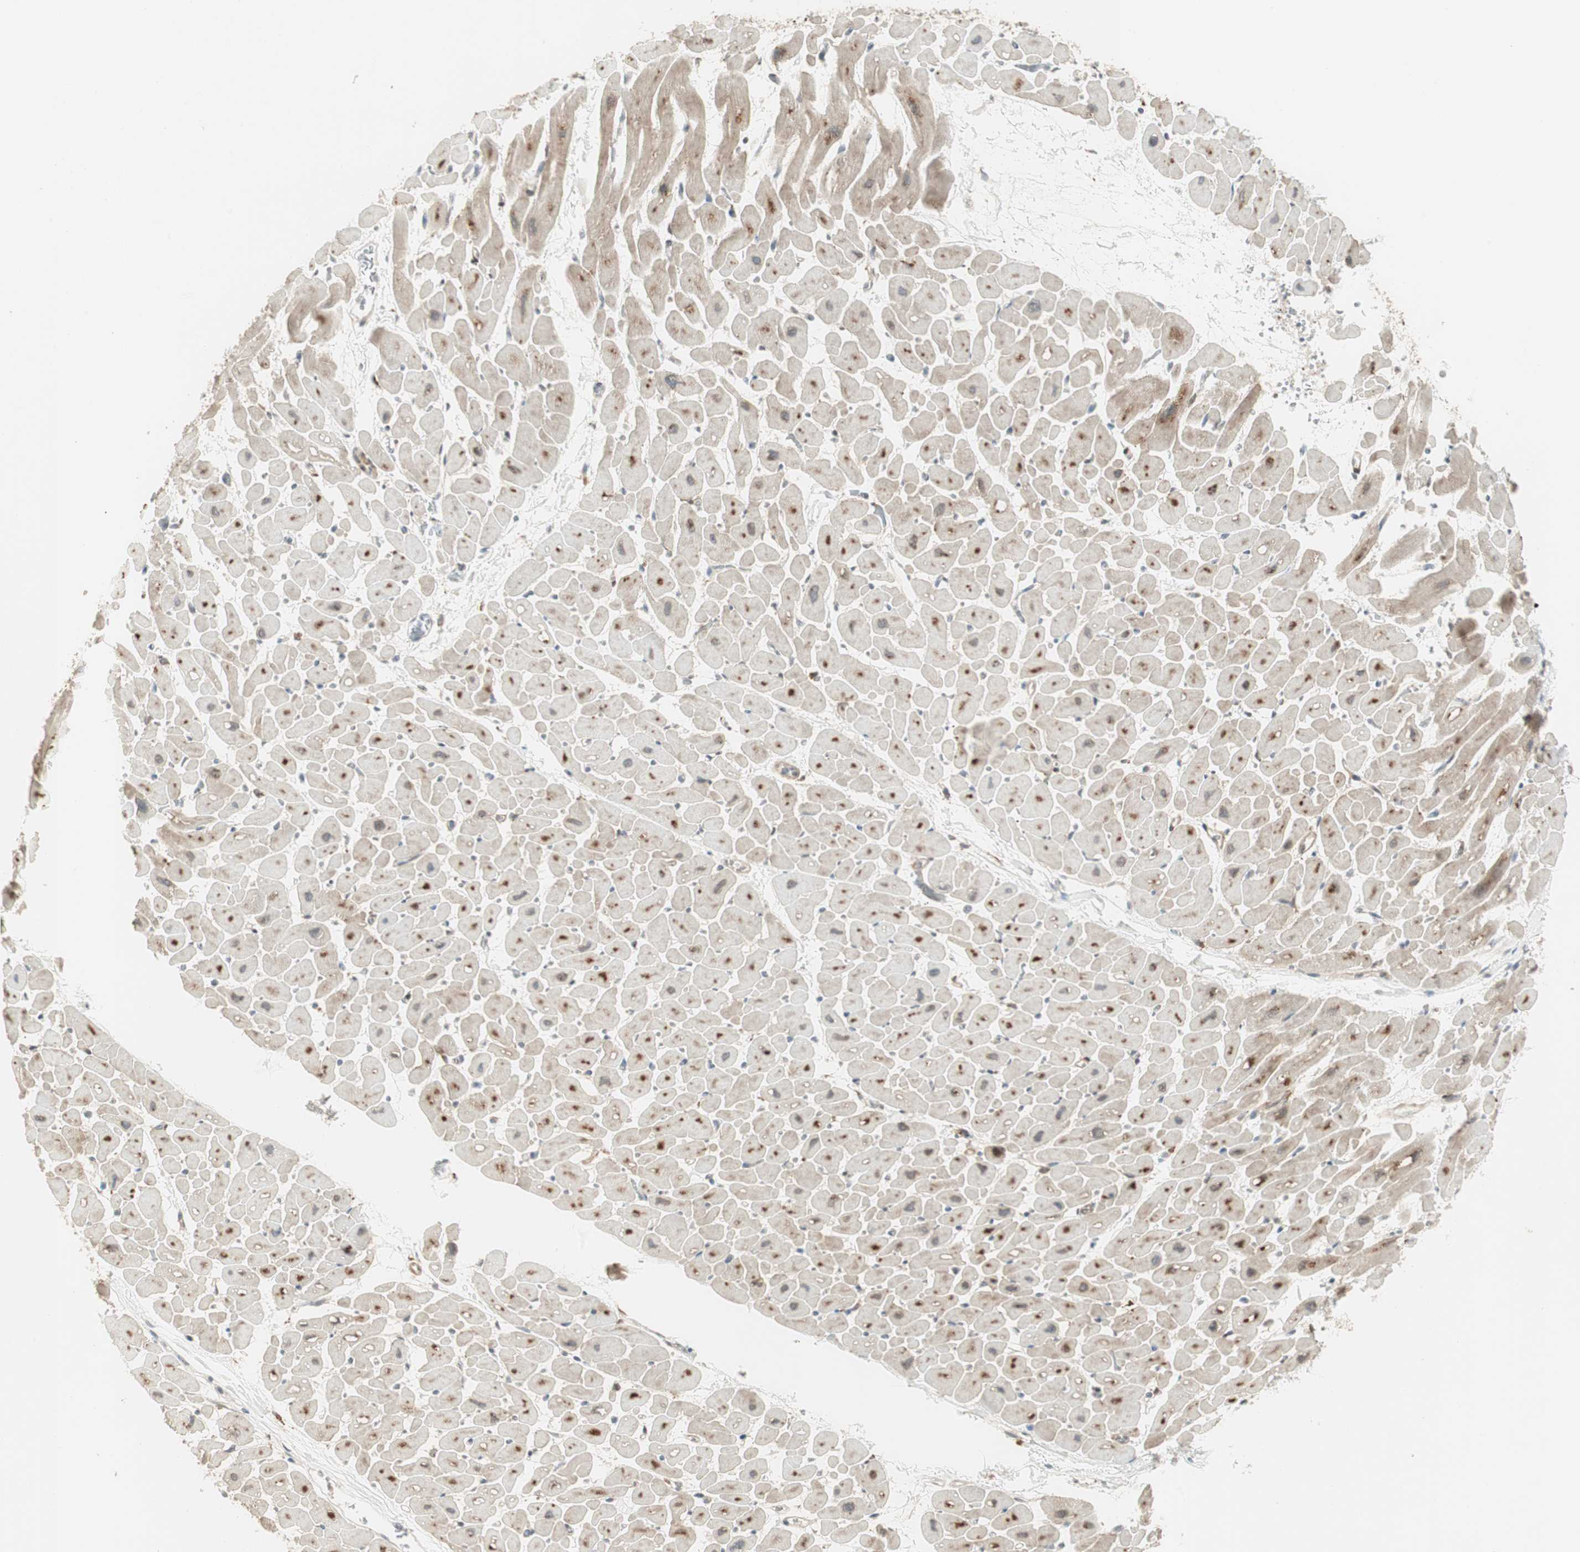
{"staining": {"intensity": "strong", "quantity": "25%-75%", "location": "cytoplasmic/membranous"}, "tissue": "heart muscle", "cell_type": "Cardiomyocytes", "image_type": "normal", "snomed": [{"axis": "morphology", "description": "Normal tissue, NOS"}, {"axis": "topography", "description": "Heart"}], "caption": "The histopathology image displays a brown stain indicating the presence of a protein in the cytoplasmic/membranous of cardiomyocytes in heart muscle. (Brightfield microscopy of DAB IHC at high magnification).", "gene": "SFRP1", "patient": {"sex": "male", "age": 45}}